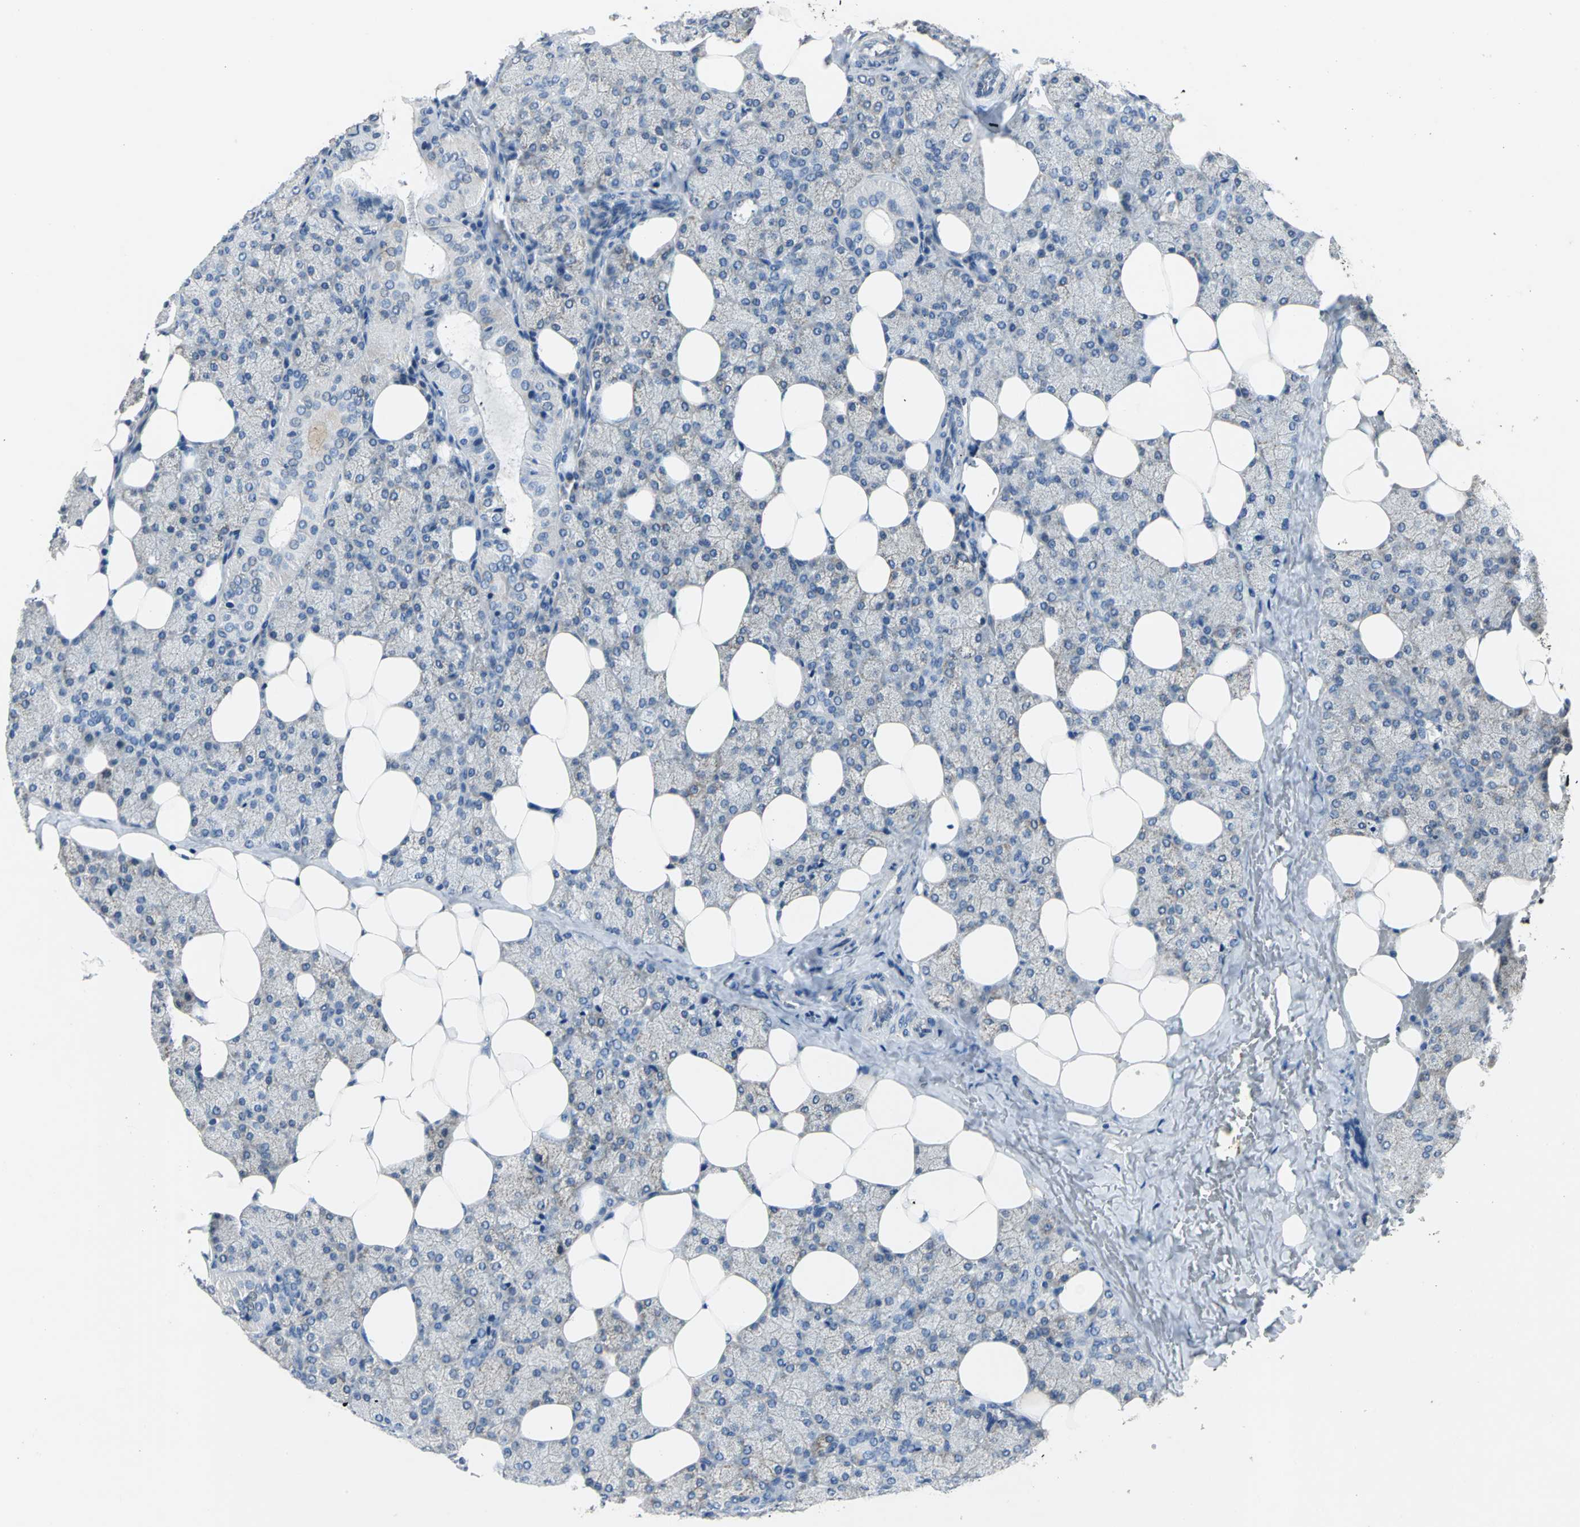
{"staining": {"intensity": "moderate", "quantity": "<25%", "location": "cytoplasmic/membranous"}, "tissue": "salivary gland", "cell_type": "Glandular cells", "image_type": "normal", "snomed": [{"axis": "morphology", "description": "Normal tissue, NOS"}, {"axis": "topography", "description": "Lymph node"}, {"axis": "topography", "description": "Salivary gland"}], "caption": "The immunohistochemical stain highlights moderate cytoplasmic/membranous staining in glandular cells of benign salivary gland. Using DAB (3,3'-diaminobenzidine) (brown) and hematoxylin (blue) stains, captured at high magnification using brightfield microscopy.", "gene": "JADE3", "patient": {"sex": "male", "age": 8}}